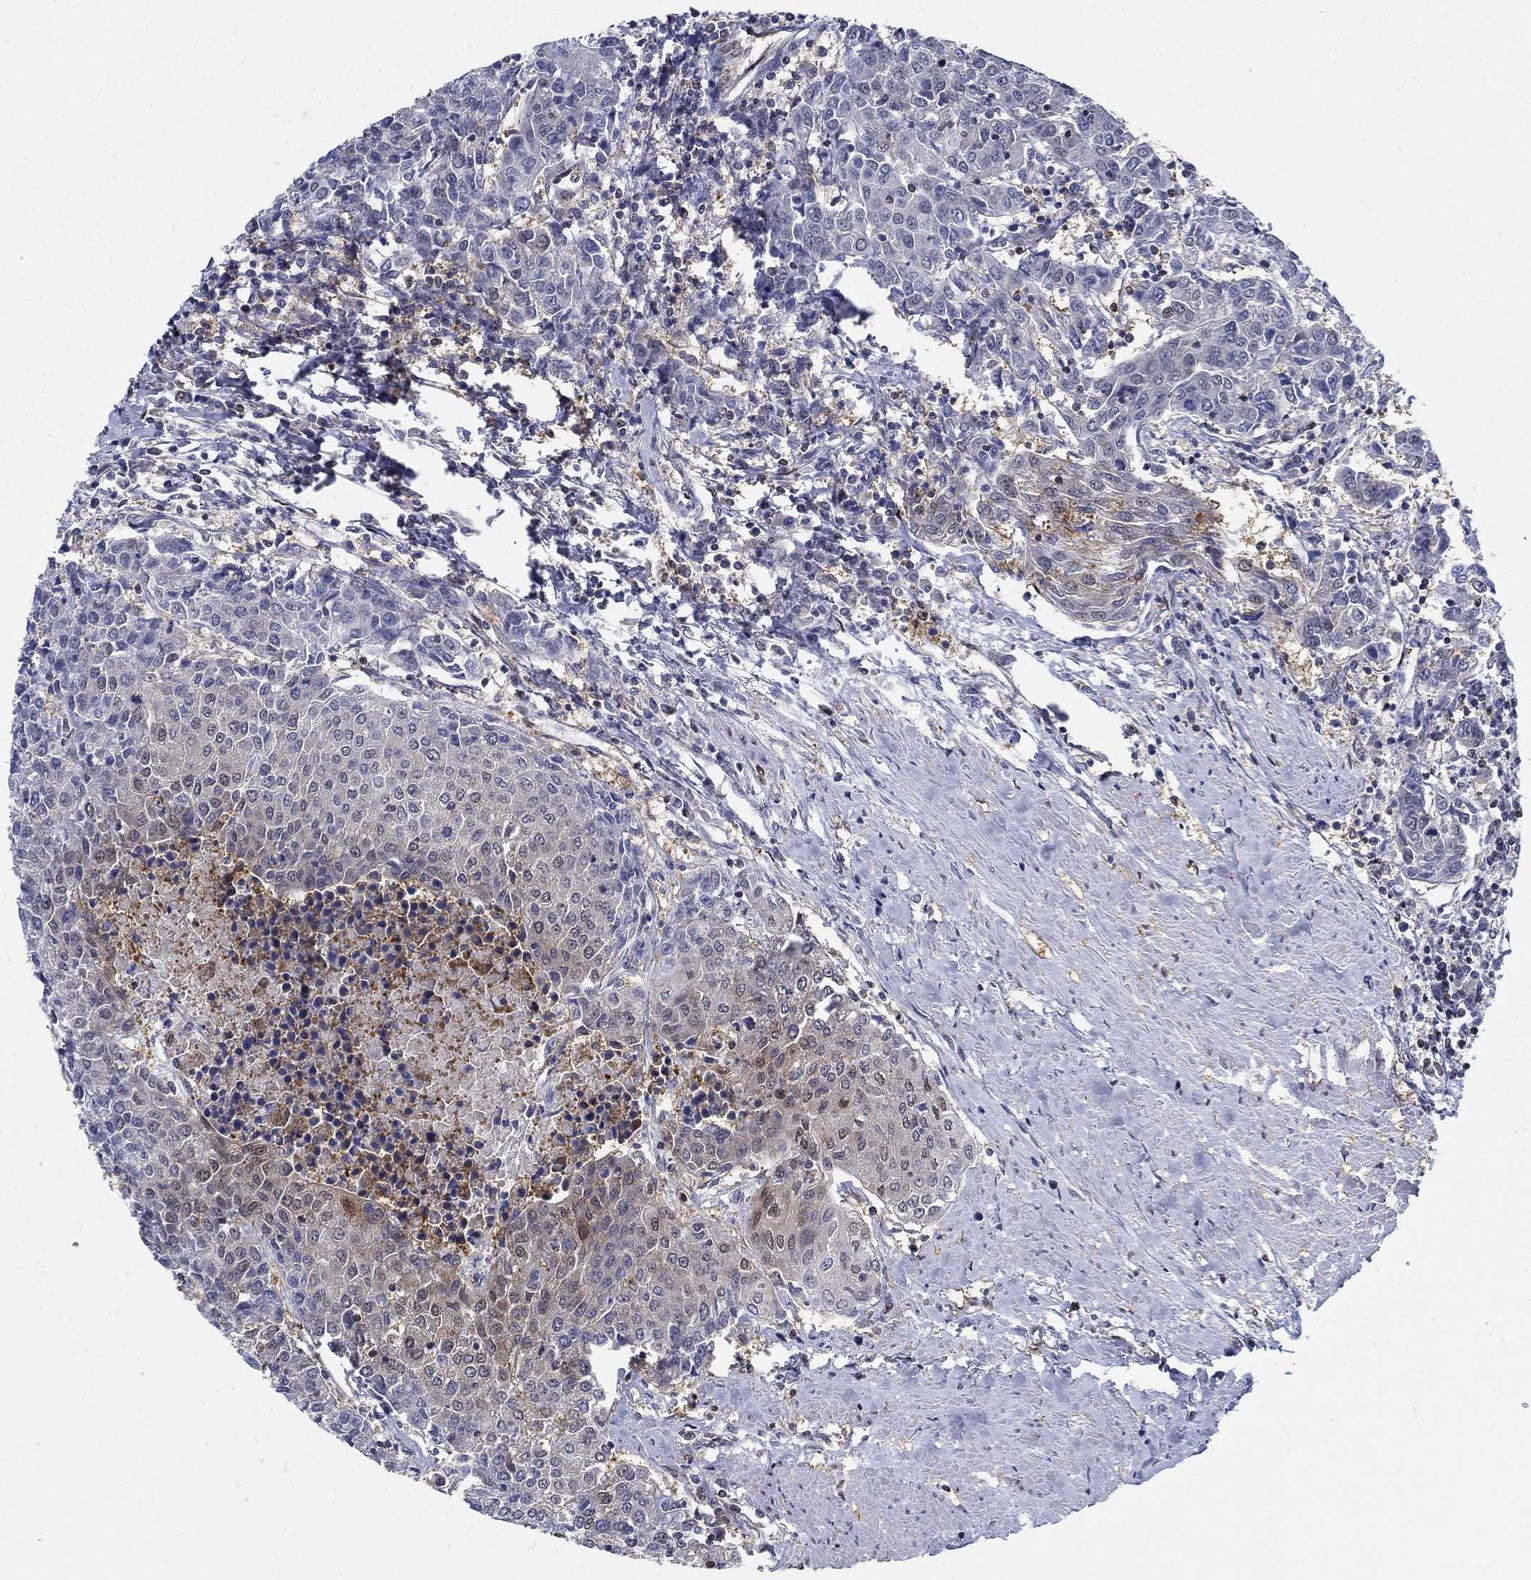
{"staining": {"intensity": "weak", "quantity": "<25%", "location": "cytoplasmic/membranous"}, "tissue": "urothelial cancer", "cell_type": "Tumor cells", "image_type": "cancer", "snomed": [{"axis": "morphology", "description": "Urothelial carcinoma, High grade"}, {"axis": "topography", "description": "Urinary bladder"}], "caption": "This image is of urothelial cancer stained with immunohistochemistry to label a protein in brown with the nuclei are counter-stained blue. There is no positivity in tumor cells.", "gene": "ZNF594", "patient": {"sex": "female", "age": 85}}